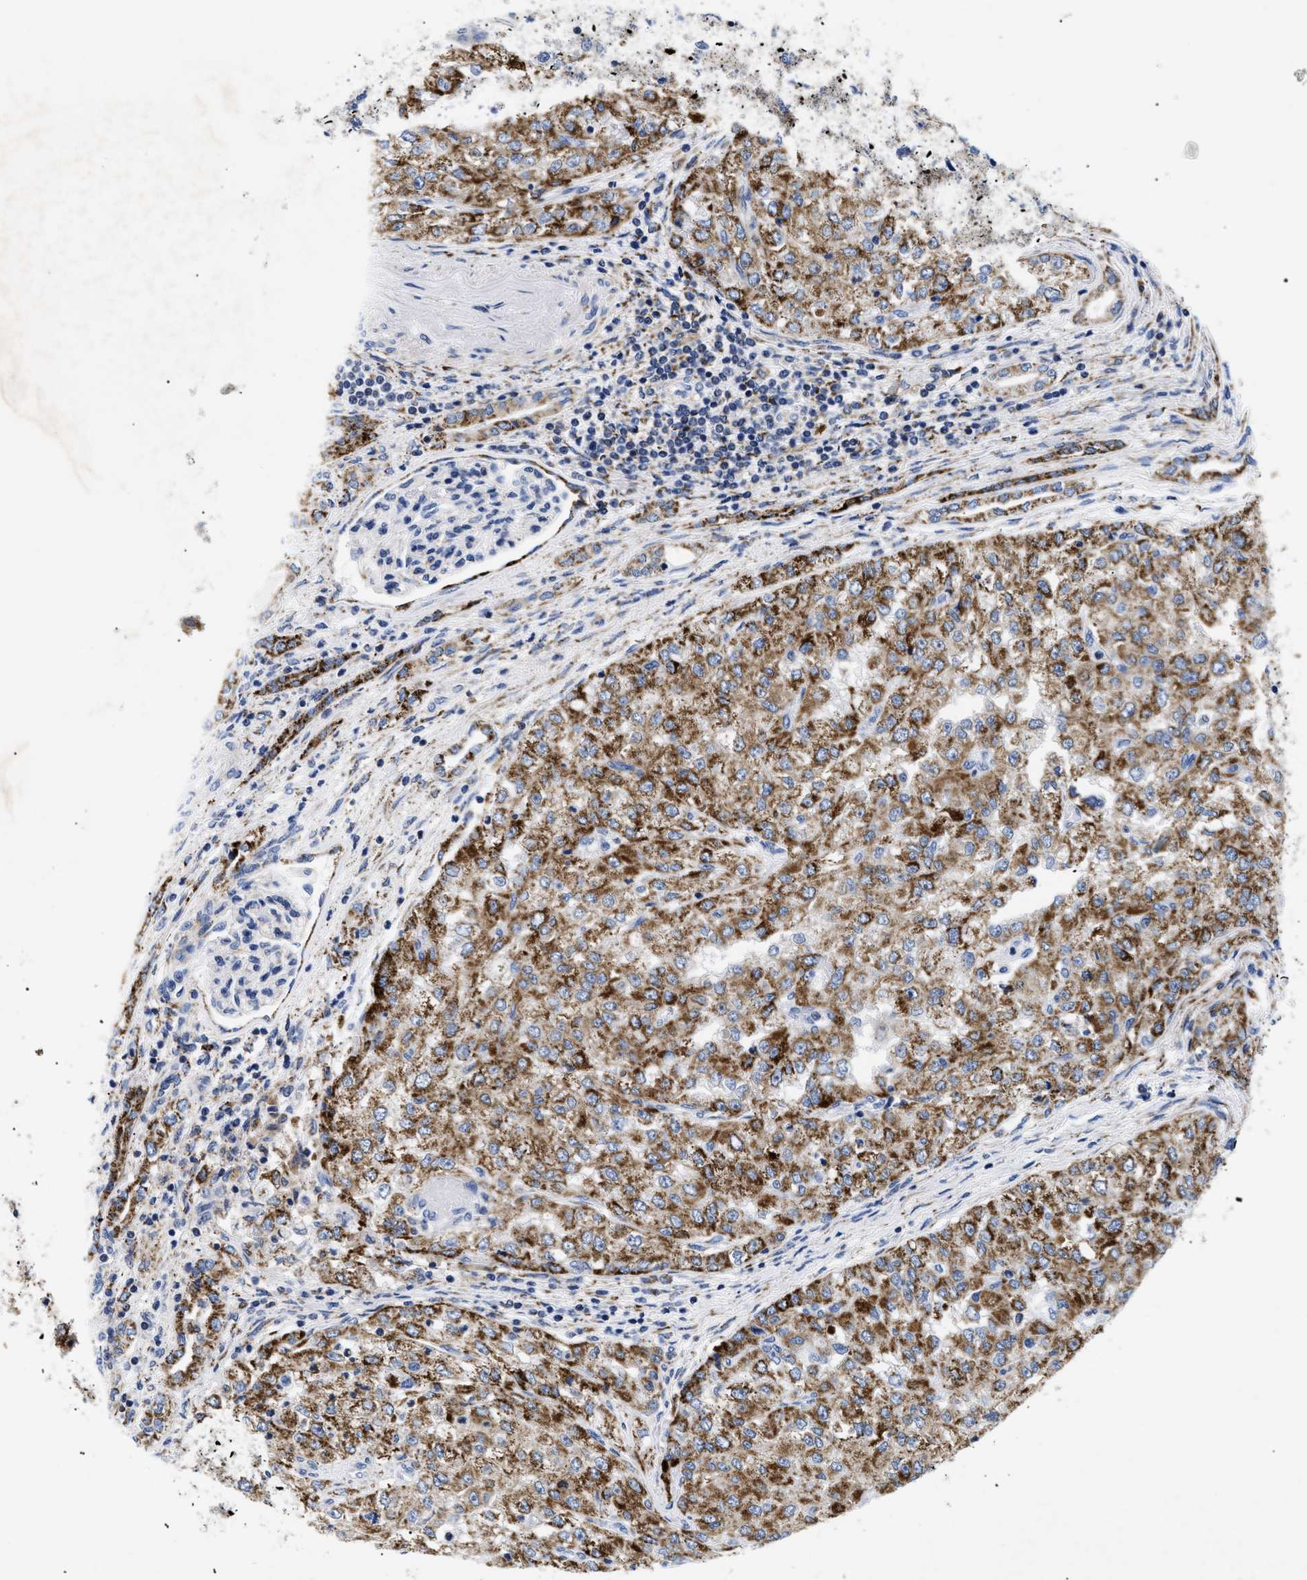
{"staining": {"intensity": "strong", "quantity": ">75%", "location": "cytoplasmic/membranous"}, "tissue": "renal cancer", "cell_type": "Tumor cells", "image_type": "cancer", "snomed": [{"axis": "morphology", "description": "Adenocarcinoma, NOS"}, {"axis": "topography", "description": "Kidney"}], "caption": "A photomicrograph of renal adenocarcinoma stained for a protein shows strong cytoplasmic/membranous brown staining in tumor cells.", "gene": "GPR149", "patient": {"sex": "female", "age": 54}}